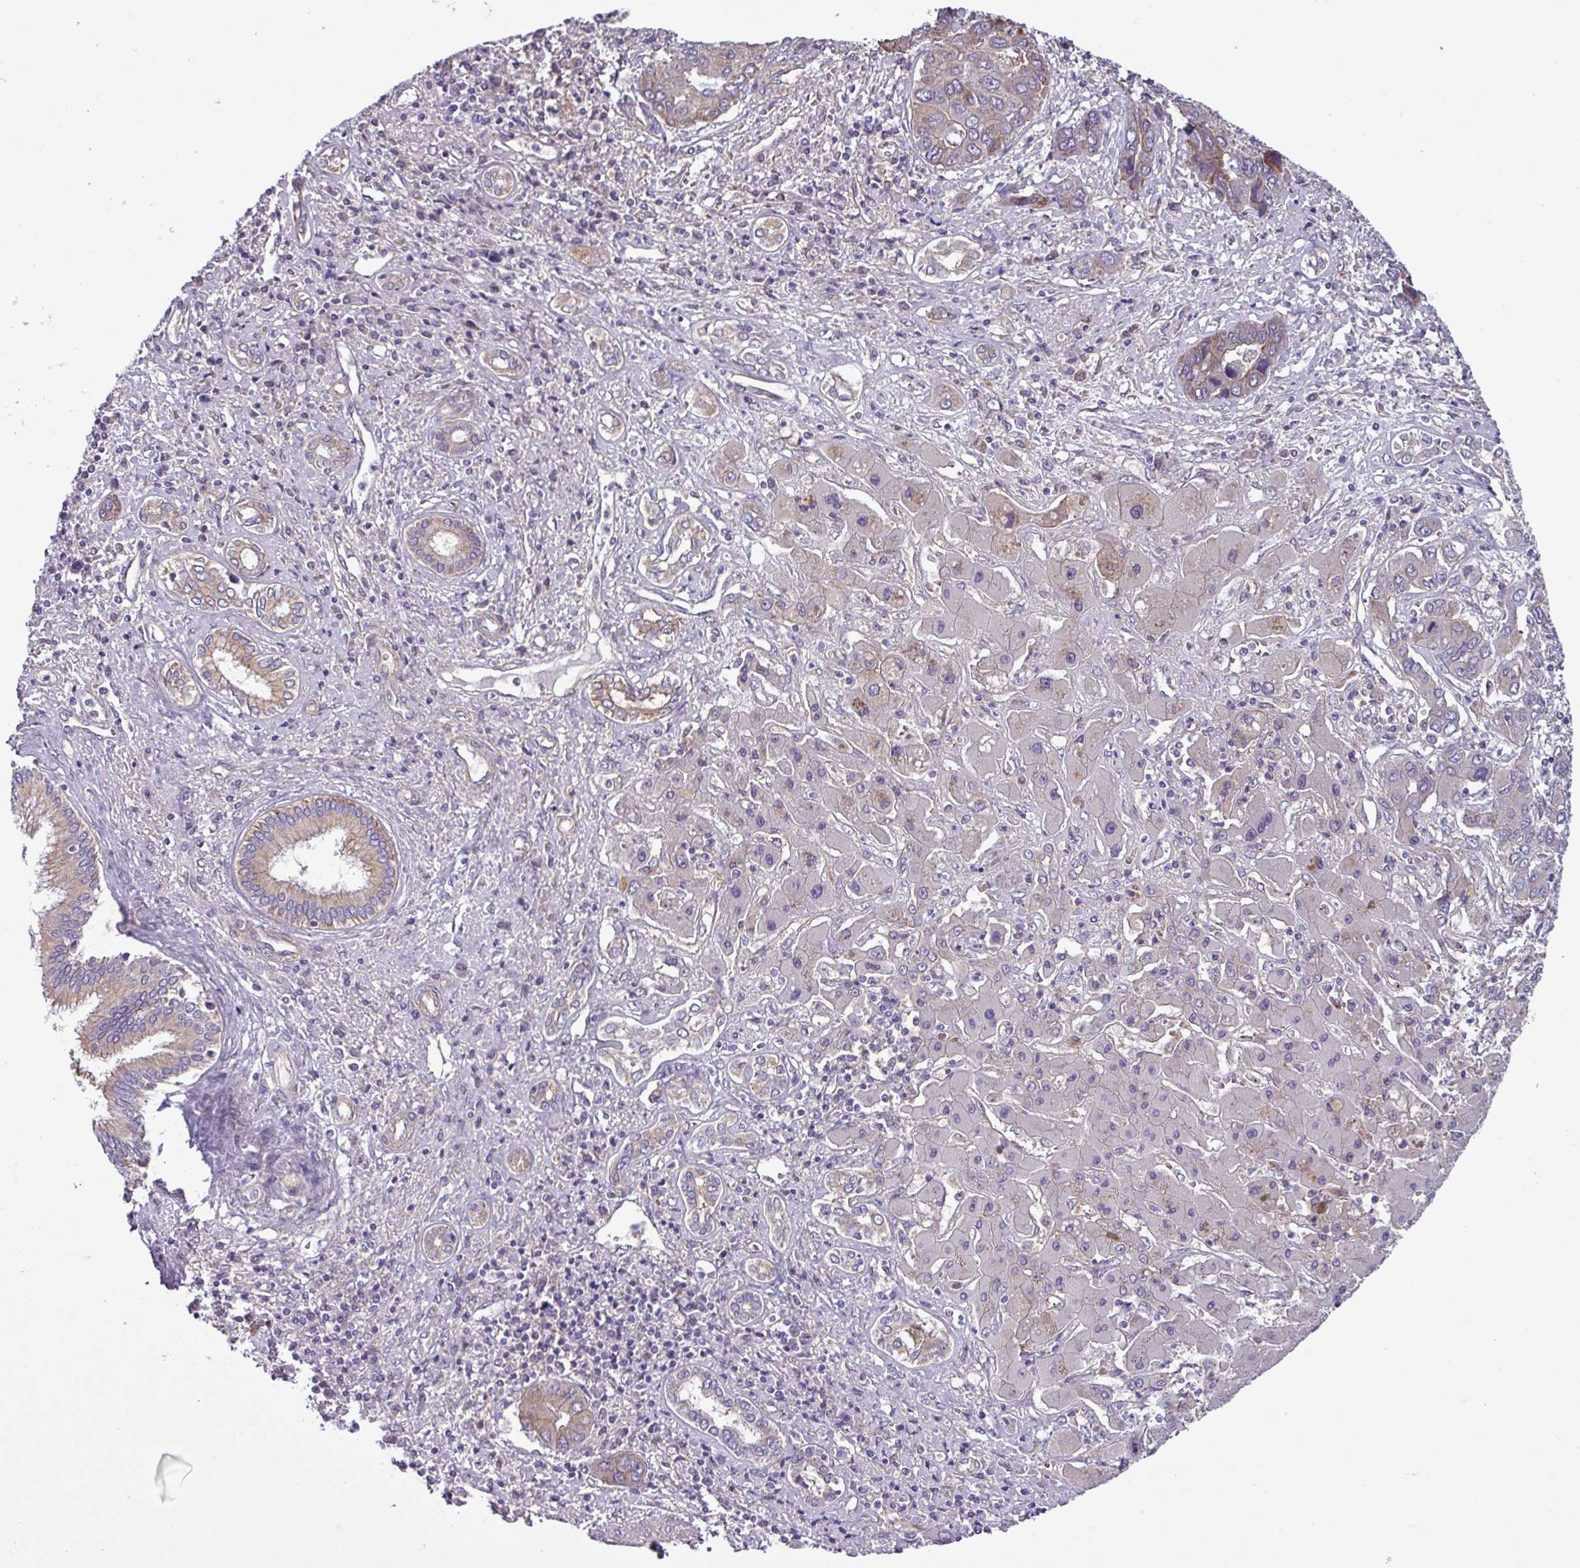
{"staining": {"intensity": "moderate", "quantity": "<25%", "location": "cytoplasmic/membranous"}, "tissue": "liver cancer", "cell_type": "Tumor cells", "image_type": "cancer", "snomed": [{"axis": "morphology", "description": "Cholangiocarcinoma"}, {"axis": "topography", "description": "Liver"}], "caption": "A micrograph showing moderate cytoplasmic/membranous positivity in about <25% of tumor cells in cholangiocarcinoma (liver), as visualized by brown immunohistochemical staining.", "gene": "SLC23A2", "patient": {"sex": "male", "age": 67}}